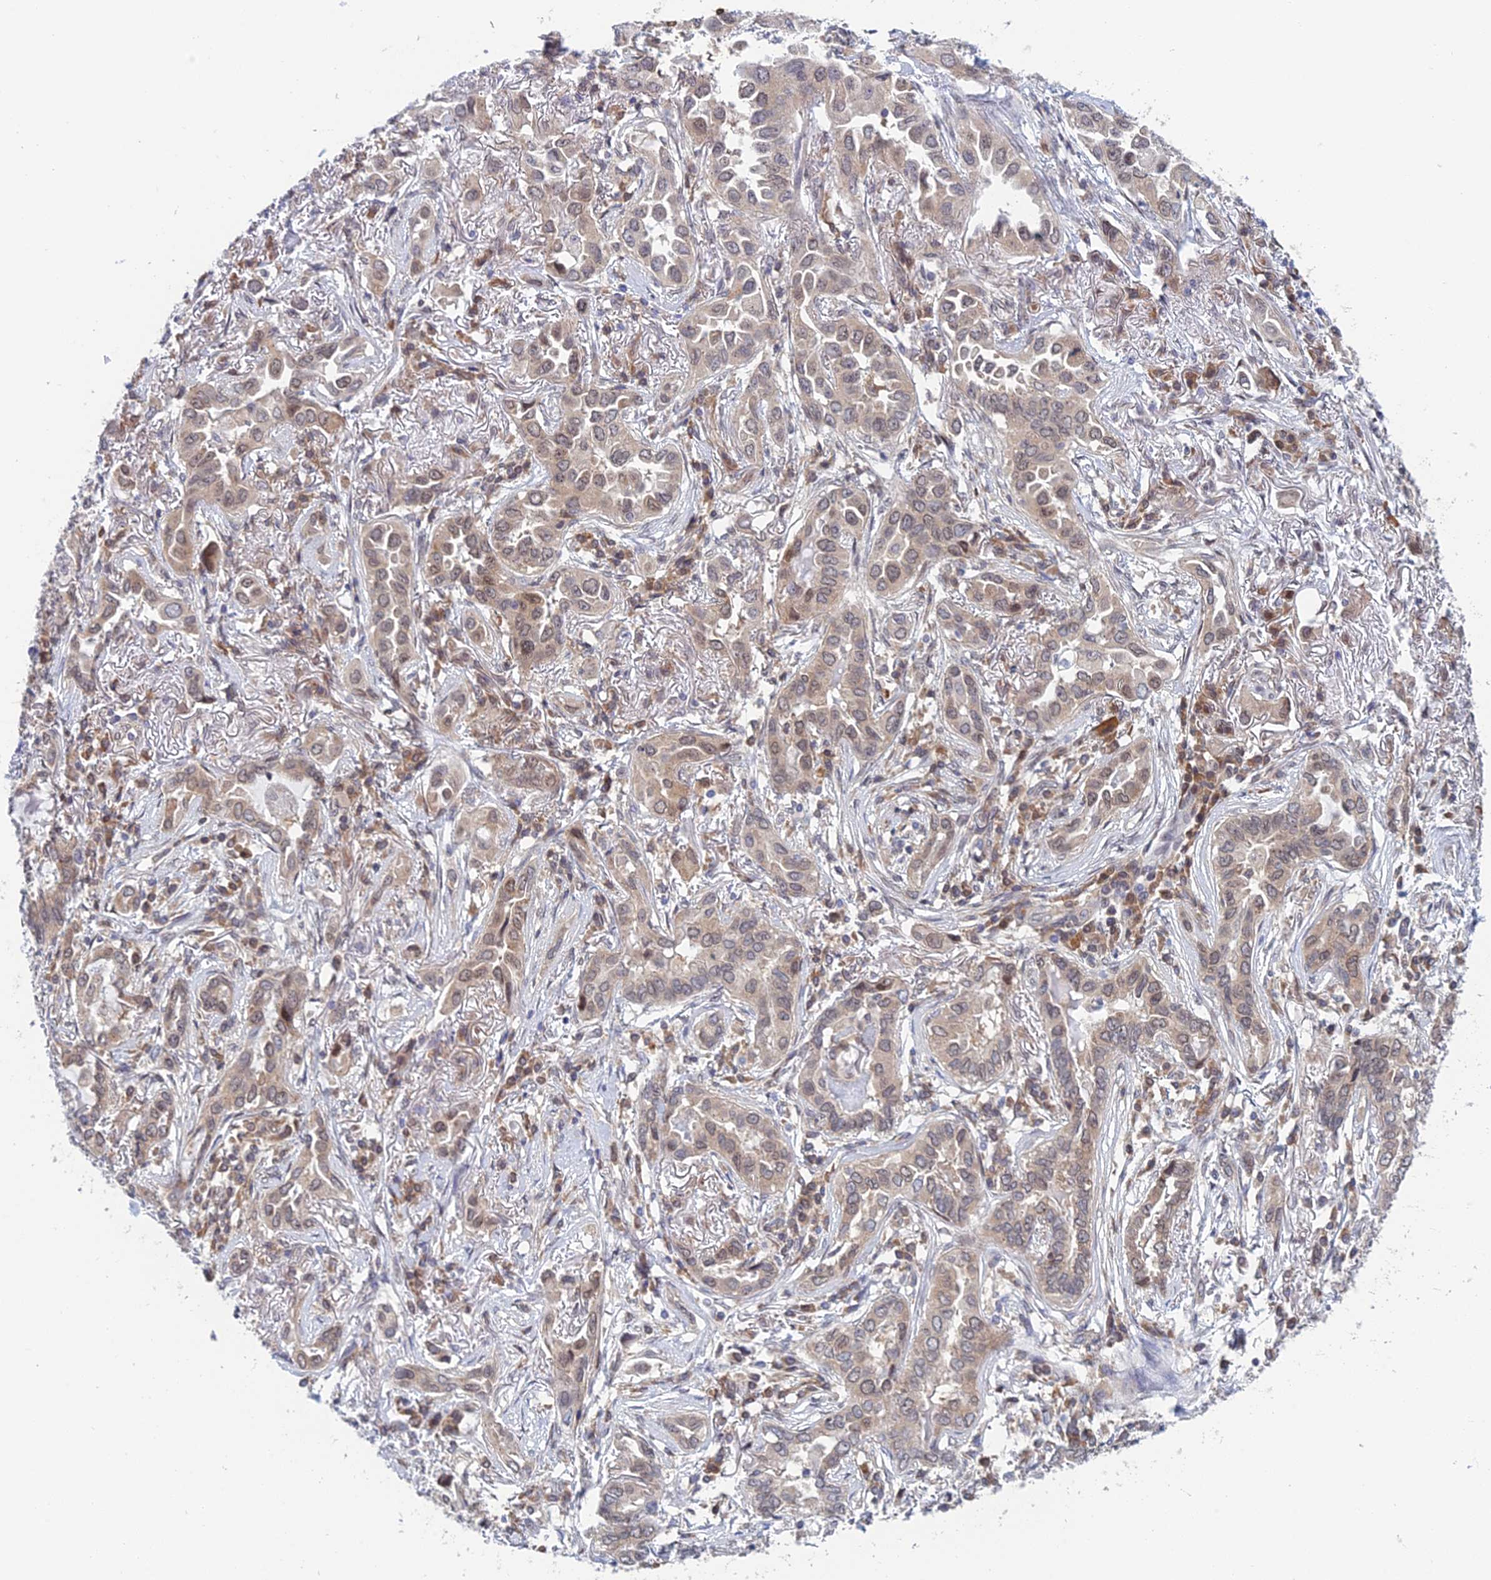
{"staining": {"intensity": "weak", "quantity": "25%-75%", "location": "cytoplasmic/membranous,nuclear"}, "tissue": "lung cancer", "cell_type": "Tumor cells", "image_type": "cancer", "snomed": [{"axis": "morphology", "description": "Adenocarcinoma, NOS"}, {"axis": "topography", "description": "Lung"}], "caption": "Protein staining demonstrates weak cytoplasmic/membranous and nuclear staining in approximately 25%-75% of tumor cells in lung adenocarcinoma. (DAB (3,3'-diaminobenzidine) IHC with brightfield microscopy, high magnification).", "gene": "SRA1", "patient": {"sex": "female", "age": 76}}